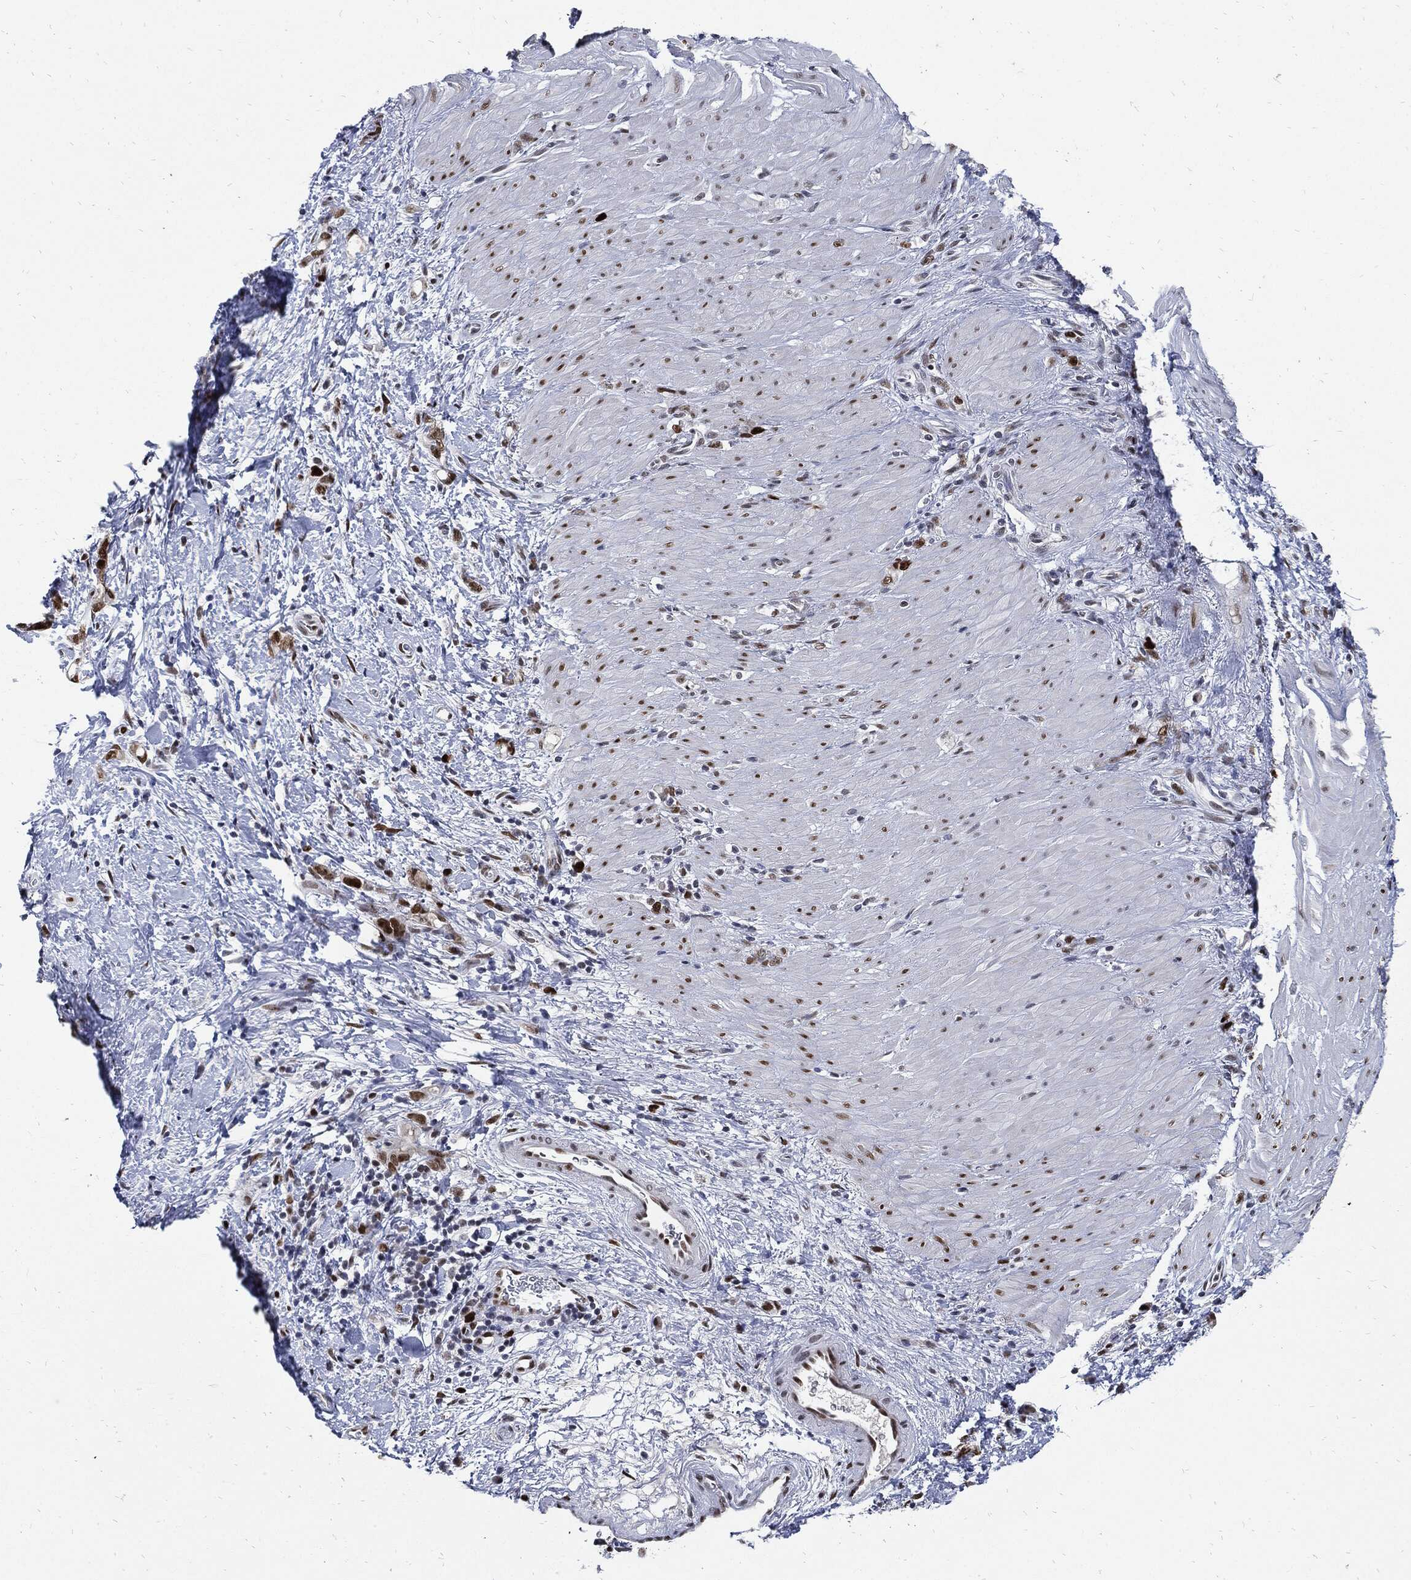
{"staining": {"intensity": "moderate", "quantity": "25%-75%", "location": "nuclear"}, "tissue": "stomach cancer", "cell_type": "Tumor cells", "image_type": "cancer", "snomed": [{"axis": "morphology", "description": "Normal tissue, NOS"}, {"axis": "morphology", "description": "Adenocarcinoma, NOS"}, {"axis": "topography", "description": "Stomach"}], "caption": "Brown immunohistochemical staining in adenocarcinoma (stomach) displays moderate nuclear expression in about 25%-75% of tumor cells. (Stains: DAB (3,3'-diaminobenzidine) in brown, nuclei in blue, Microscopy: brightfield microscopy at high magnification).", "gene": "NBN", "patient": {"sex": "male", "age": 67}}